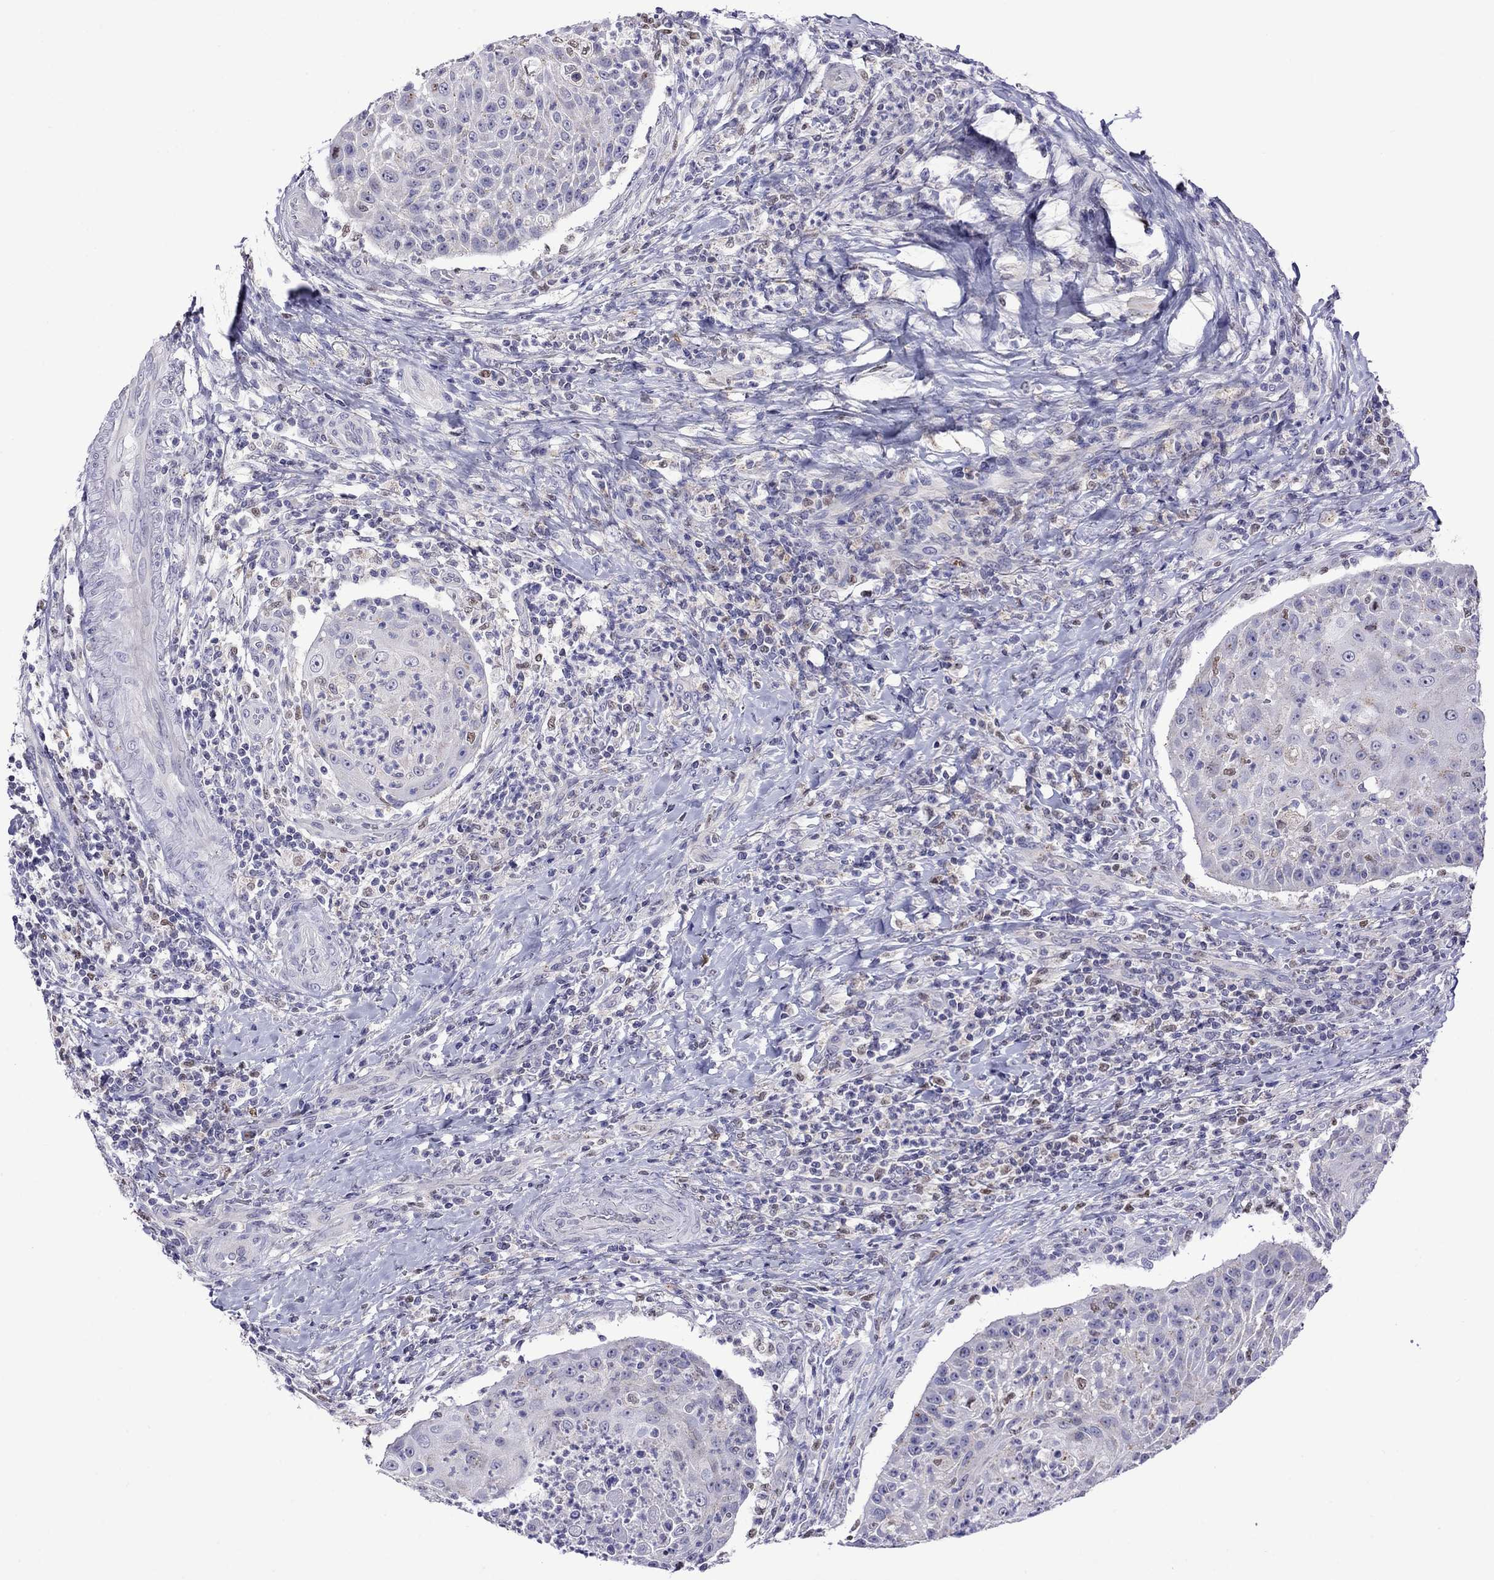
{"staining": {"intensity": "negative", "quantity": "none", "location": "none"}, "tissue": "head and neck cancer", "cell_type": "Tumor cells", "image_type": "cancer", "snomed": [{"axis": "morphology", "description": "Squamous cell carcinoma, NOS"}, {"axis": "topography", "description": "Head-Neck"}], "caption": "Squamous cell carcinoma (head and neck) was stained to show a protein in brown. There is no significant staining in tumor cells.", "gene": "MPZ", "patient": {"sex": "male", "age": 69}}